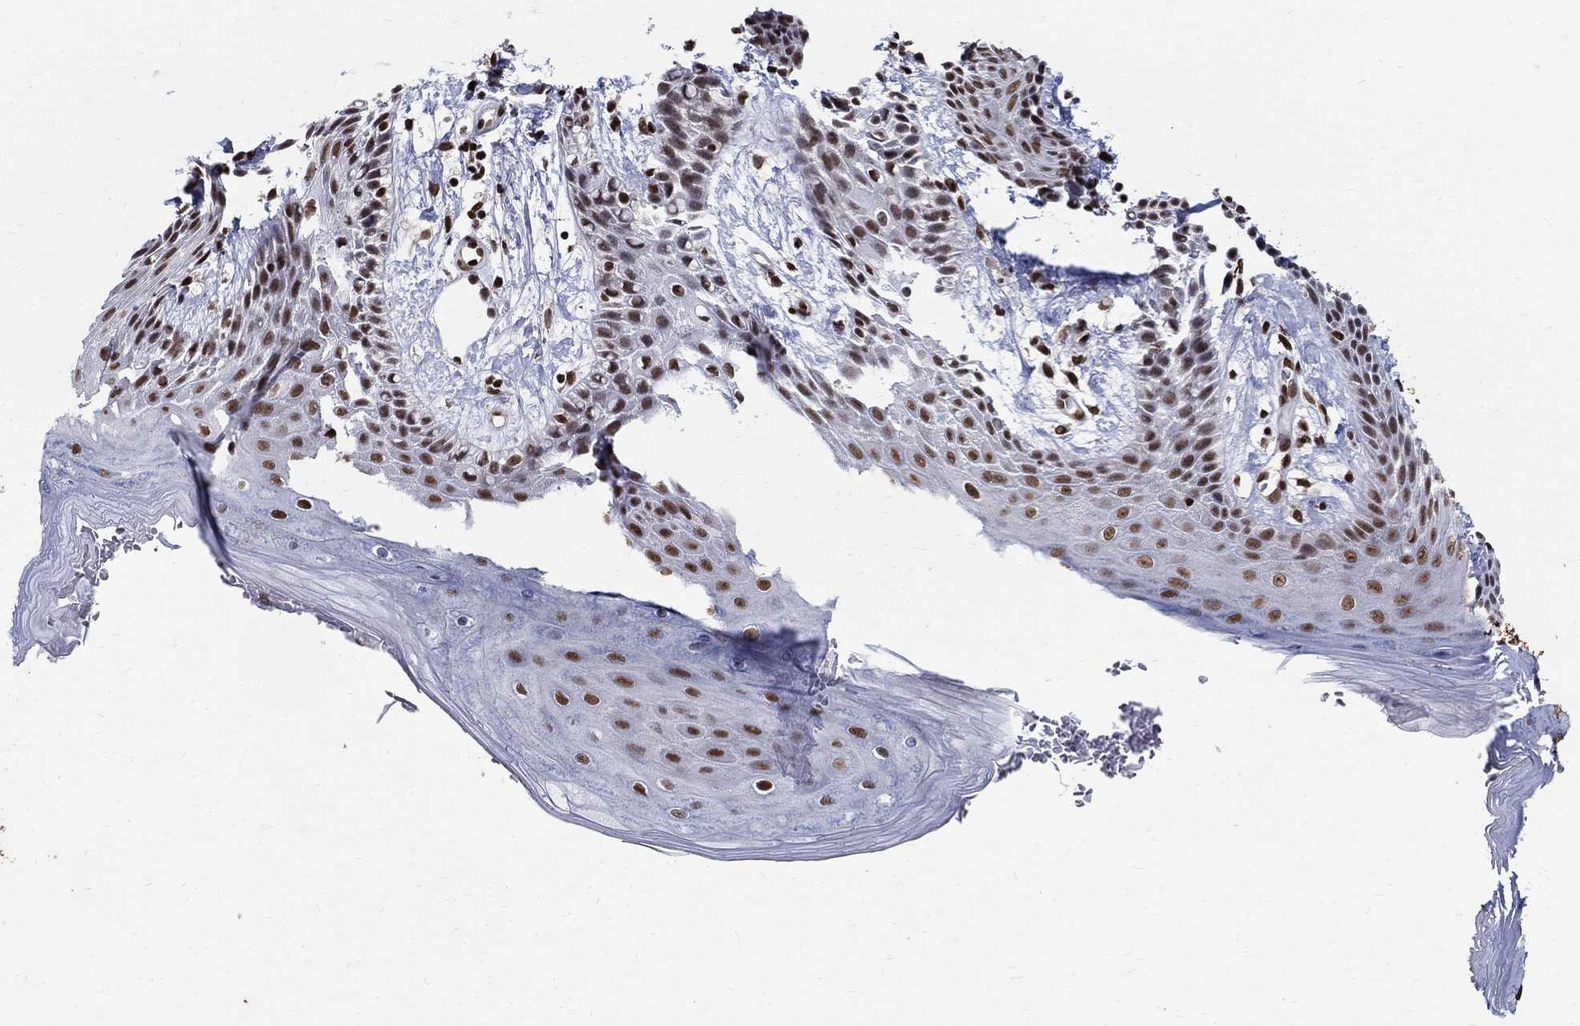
{"staining": {"intensity": "moderate", "quantity": ">75%", "location": "nuclear"}, "tissue": "skin", "cell_type": "Epidermal cells", "image_type": "normal", "snomed": [{"axis": "morphology", "description": "Normal tissue, NOS"}, {"axis": "topography", "description": "Anal"}], "caption": "An image of skin stained for a protein displays moderate nuclear brown staining in epidermal cells.", "gene": "FBXO16", "patient": {"sex": "male", "age": 36}}